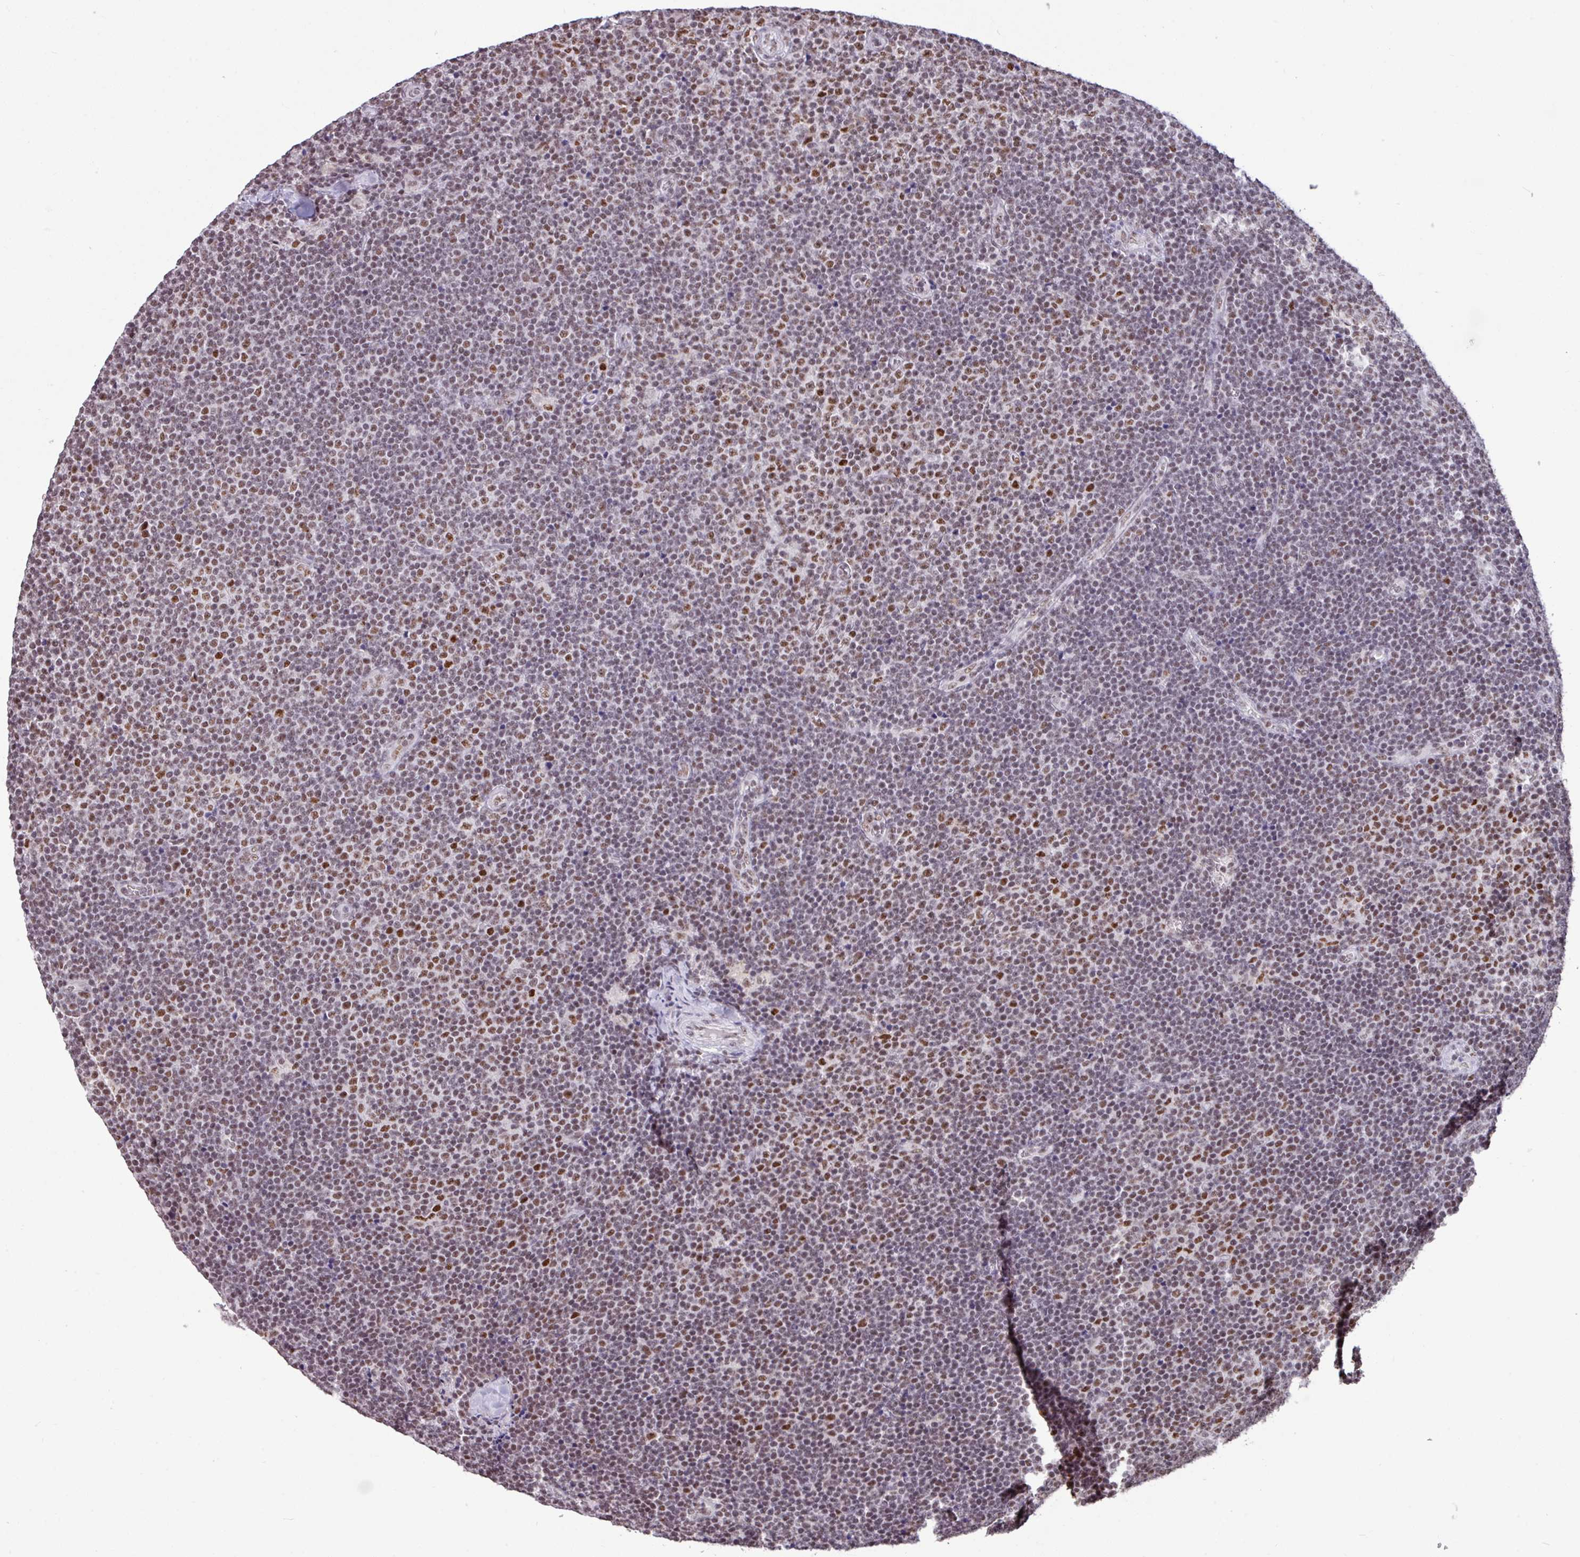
{"staining": {"intensity": "moderate", "quantity": "25%-75%", "location": "nuclear"}, "tissue": "lymphoma", "cell_type": "Tumor cells", "image_type": "cancer", "snomed": [{"axis": "morphology", "description": "Malignant lymphoma, non-Hodgkin's type, Low grade"}, {"axis": "topography", "description": "Lymph node"}], "caption": "An IHC histopathology image of neoplastic tissue is shown. Protein staining in brown shows moderate nuclear positivity in lymphoma within tumor cells.", "gene": "TDG", "patient": {"sex": "male", "age": 48}}